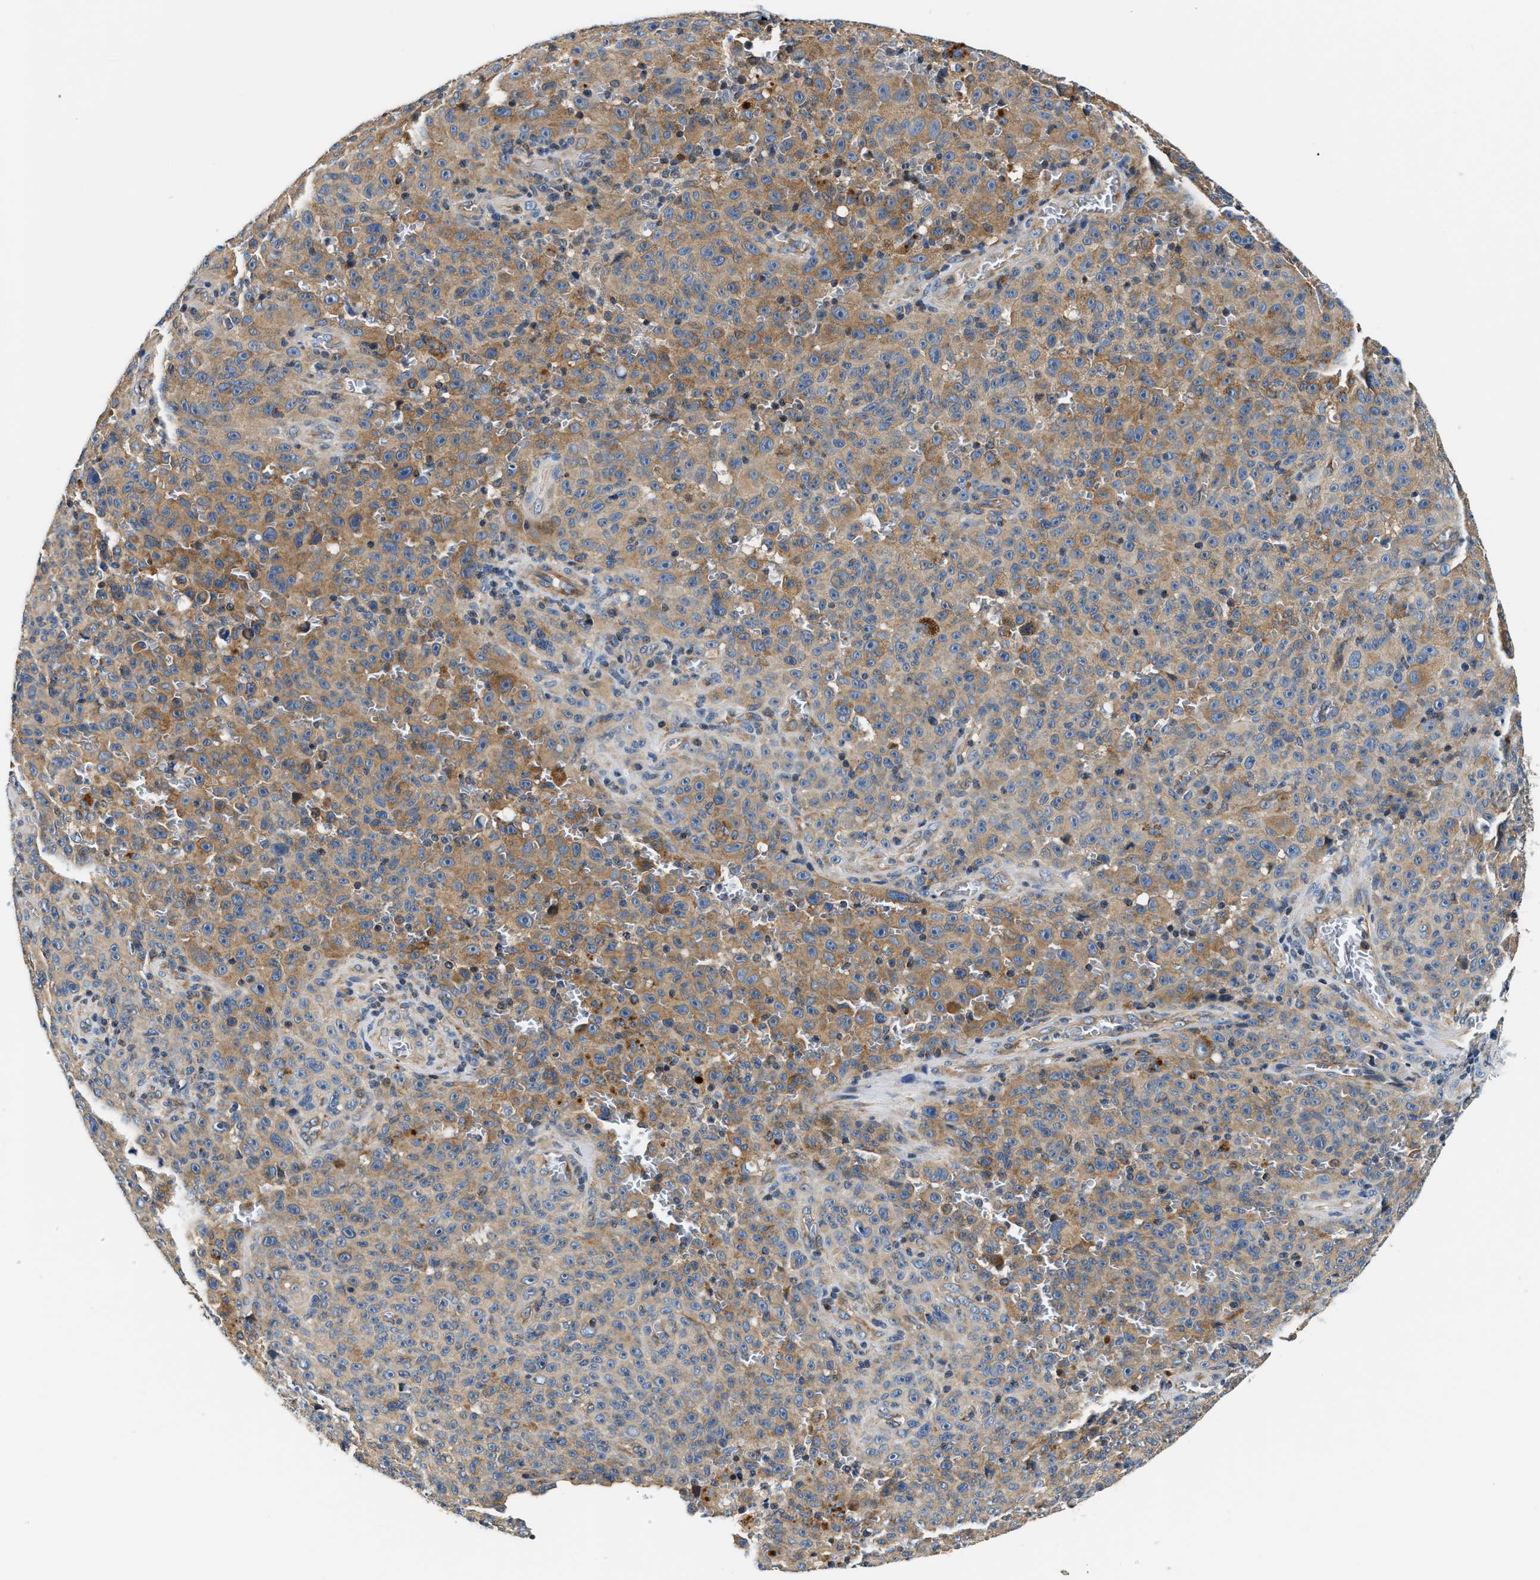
{"staining": {"intensity": "moderate", "quantity": "25%-75%", "location": "cytoplasmic/membranous"}, "tissue": "melanoma", "cell_type": "Tumor cells", "image_type": "cancer", "snomed": [{"axis": "morphology", "description": "Malignant melanoma, NOS"}, {"axis": "topography", "description": "Skin"}], "caption": "Melanoma stained for a protein demonstrates moderate cytoplasmic/membranous positivity in tumor cells.", "gene": "TEX2", "patient": {"sex": "female", "age": 82}}